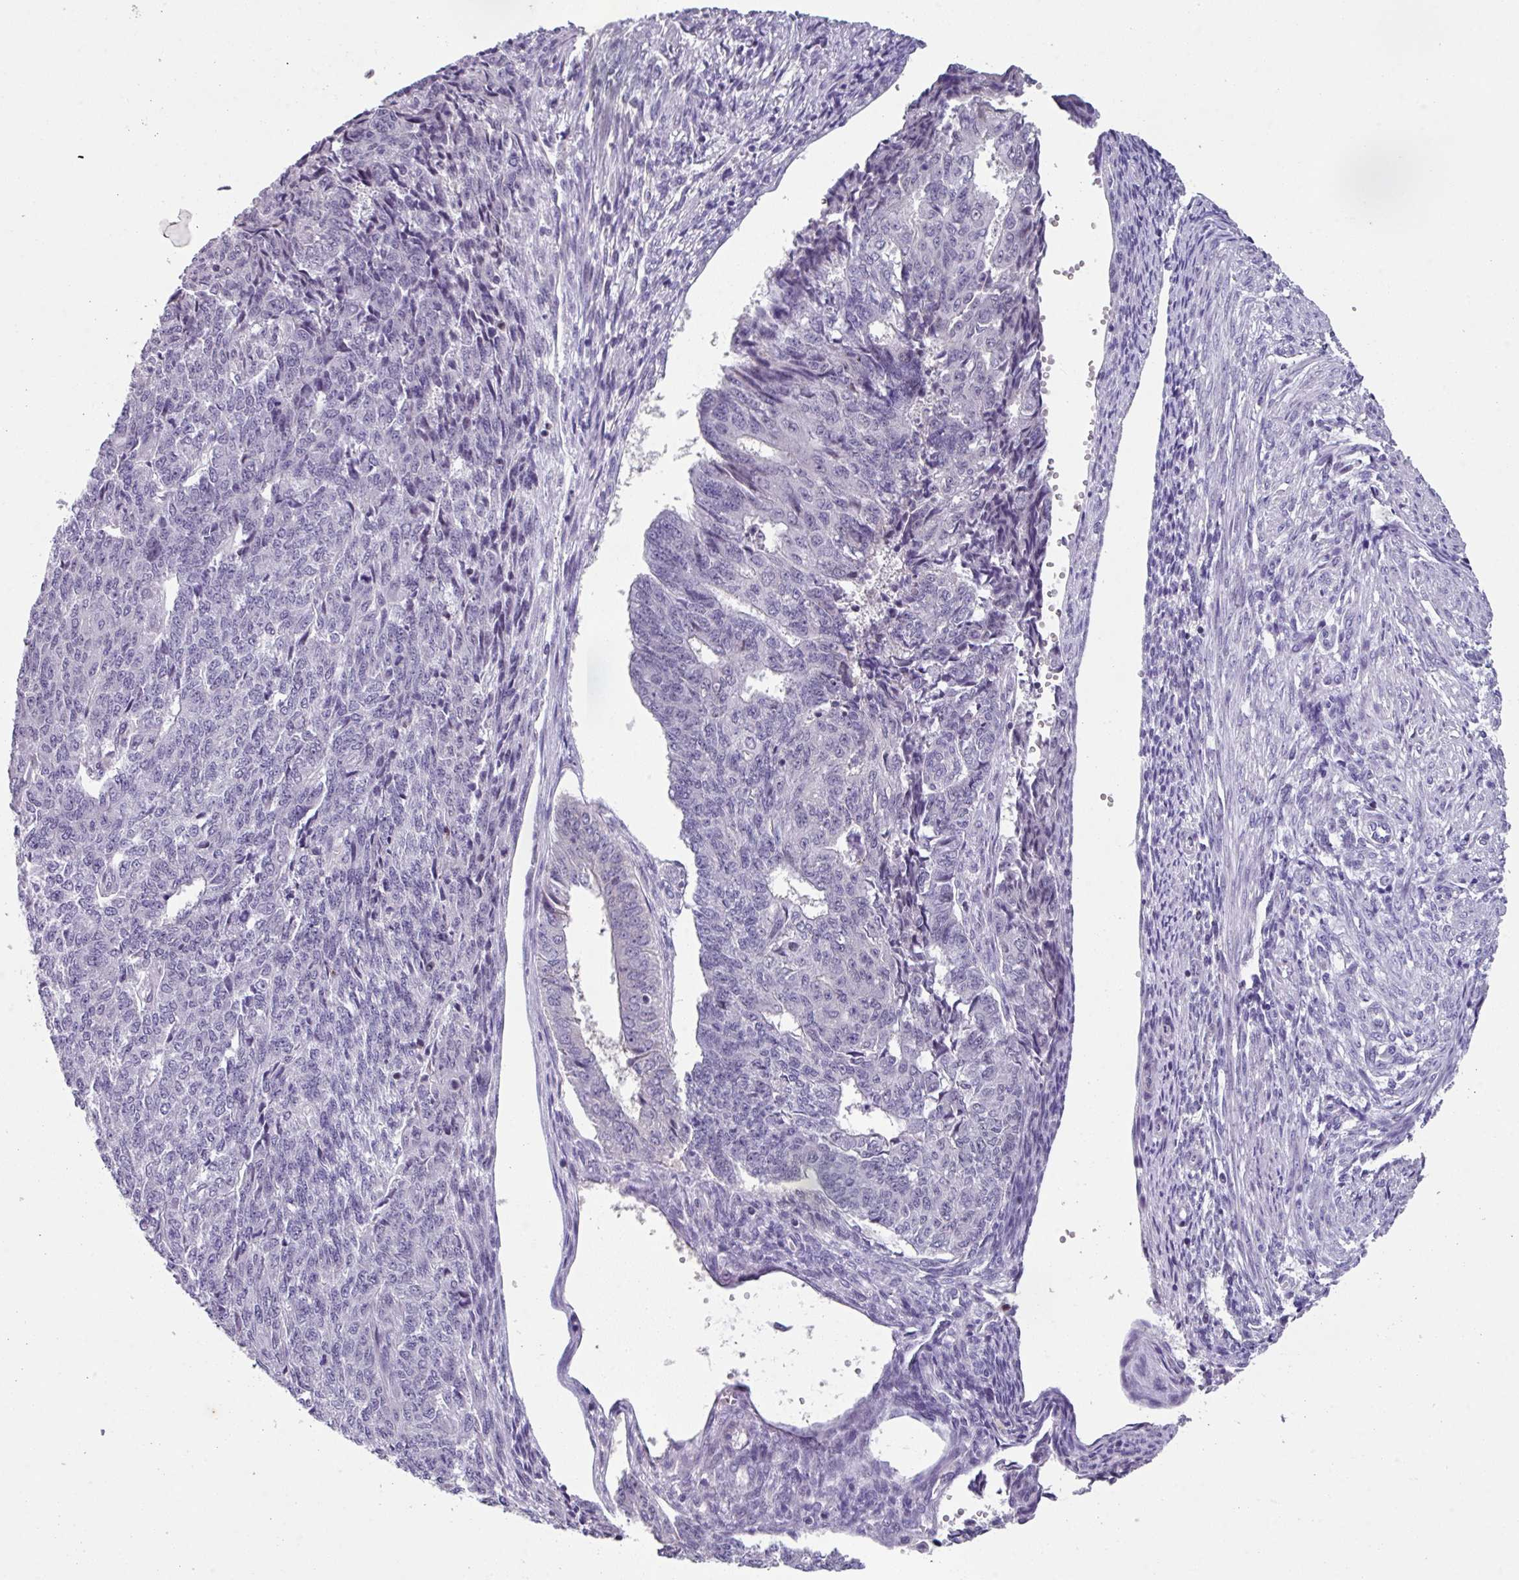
{"staining": {"intensity": "negative", "quantity": "none", "location": "none"}, "tissue": "endometrial cancer", "cell_type": "Tumor cells", "image_type": "cancer", "snomed": [{"axis": "morphology", "description": "Adenocarcinoma, NOS"}, {"axis": "topography", "description": "Endometrium"}], "caption": "Image shows no protein staining in tumor cells of endometrial adenocarcinoma tissue.", "gene": "ZFP3", "patient": {"sex": "female", "age": 32}}